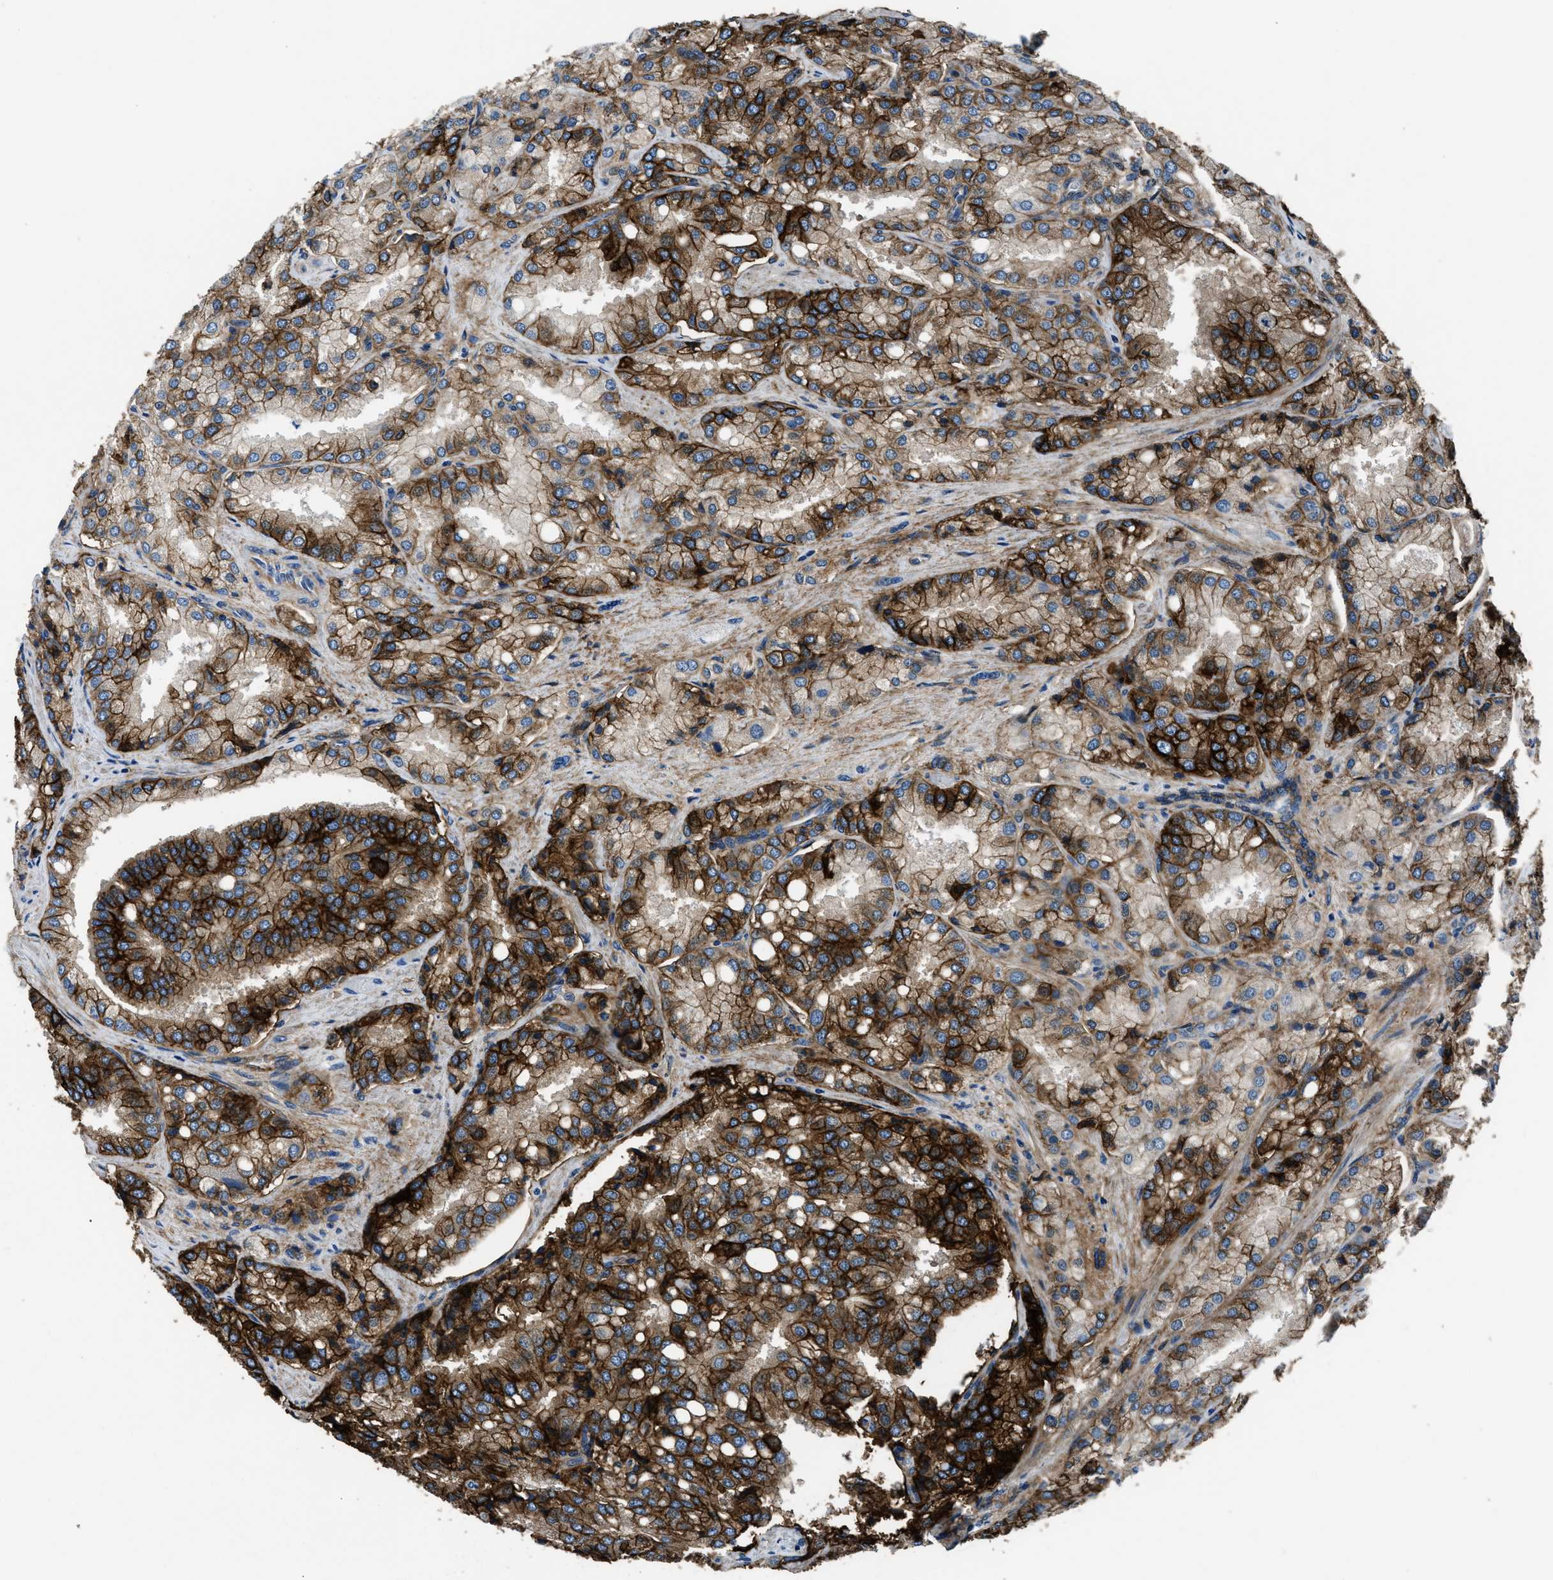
{"staining": {"intensity": "strong", "quantity": ">75%", "location": "cytoplasmic/membranous"}, "tissue": "prostate cancer", "cell_type": "Tumor cells", "image_type": "cancer", "snomed": [{"axis": "morphology", "description": "Adenocarcinoma, High grade"}, {"axis": "topography", "description": "Prostate"}], "caption": "Tumor cells exhibit high levels of strong cytoplasmic/membranous positivity in approximately >75% of cells in prostate cancer. (DAB = brown stain, brightfield microscopy at high magnification).", "gene": "CD276", "patient": {"sex": "male", "age": 50}}